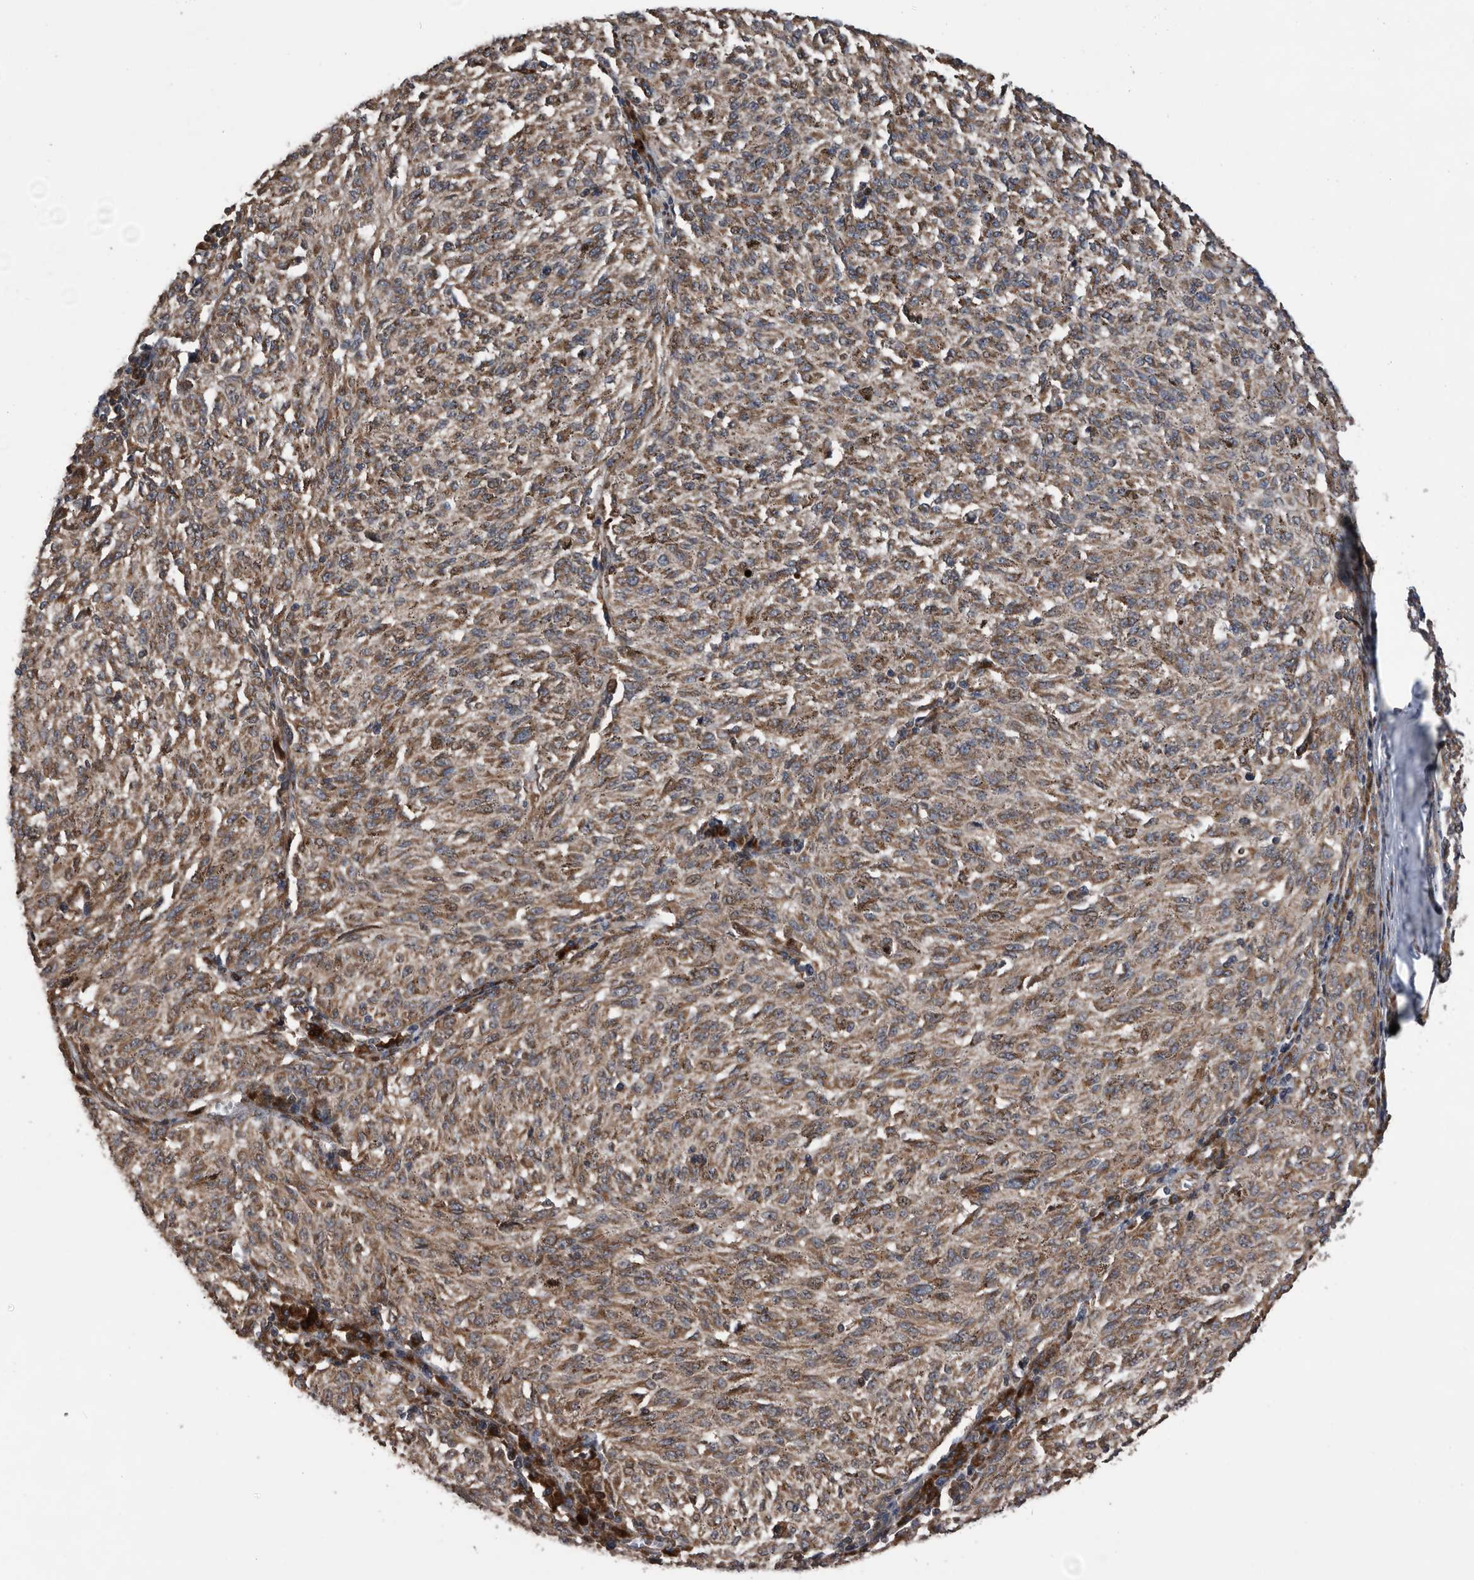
{"staining": {"intensity": "moderate", "quantity": ">75%", "location": "cytoplasmic/membranous"}, "tissue": "melanoma", "cell_type": "Tumor cells", "image_type": "cancer", "snomed": [{"axis": "morphology", "description": "Malignant melanoma, NOS"}, {"axis": "topography", "description": "Skin"}], "caption": "Melanoma tissue exhibits moderate cytoplasmic/membranous staining in approximately >75% of tumor cells, visualized by immunohistochemistry. The staining was performed using DAB (3,3'-diaminobenzidine), with brown indicating positive protein expression. Nuclei are stained blue with hematoxylin.", "gene": "SERINC2", "patient": {"sex": "female", "age": 72}}